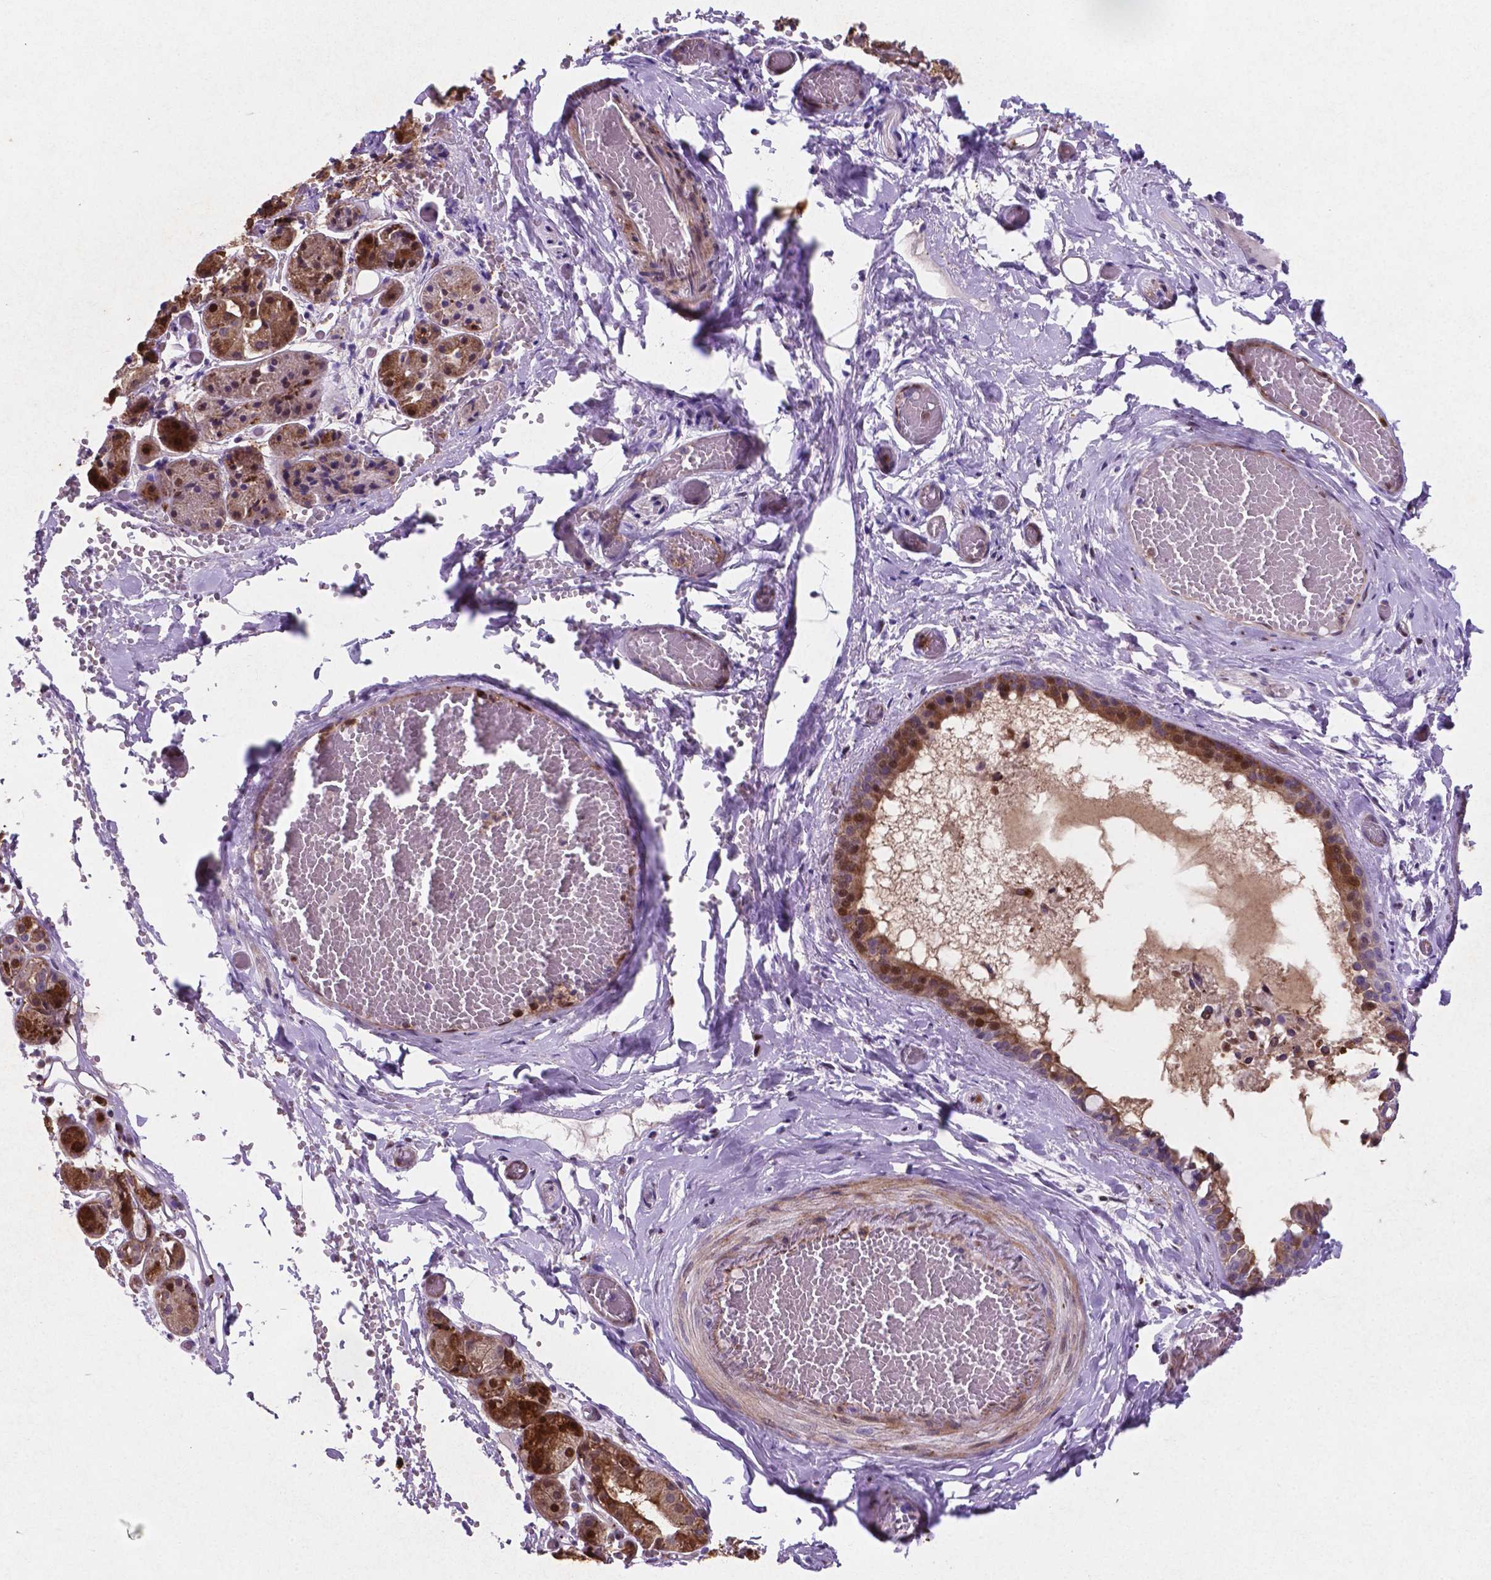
{"staining": {"intensity": "strong", "quantity": "25%-75%", "location": "cytoplasmic/membranous,nuclear"}, "tissue": "salivary gland", "cell_type": "Glandular cells", "image_type": "normal", "snomed": [{"axis": "morphology", "description": "Normal tissue, NOS"}, {"axis": "topography", "description": "Salivary gland"}, {"axis": "topography", "description": "Peripheral nerve tissue"}], "caption": "Salivary gland stained for a protein (brown) reveals strong cytoplasmic/membranous,nuclear positive expression in about 25%-75% of glandular cells.", "gene": "TM4SF20", "patient": {"sex": "male", "age": 71}}